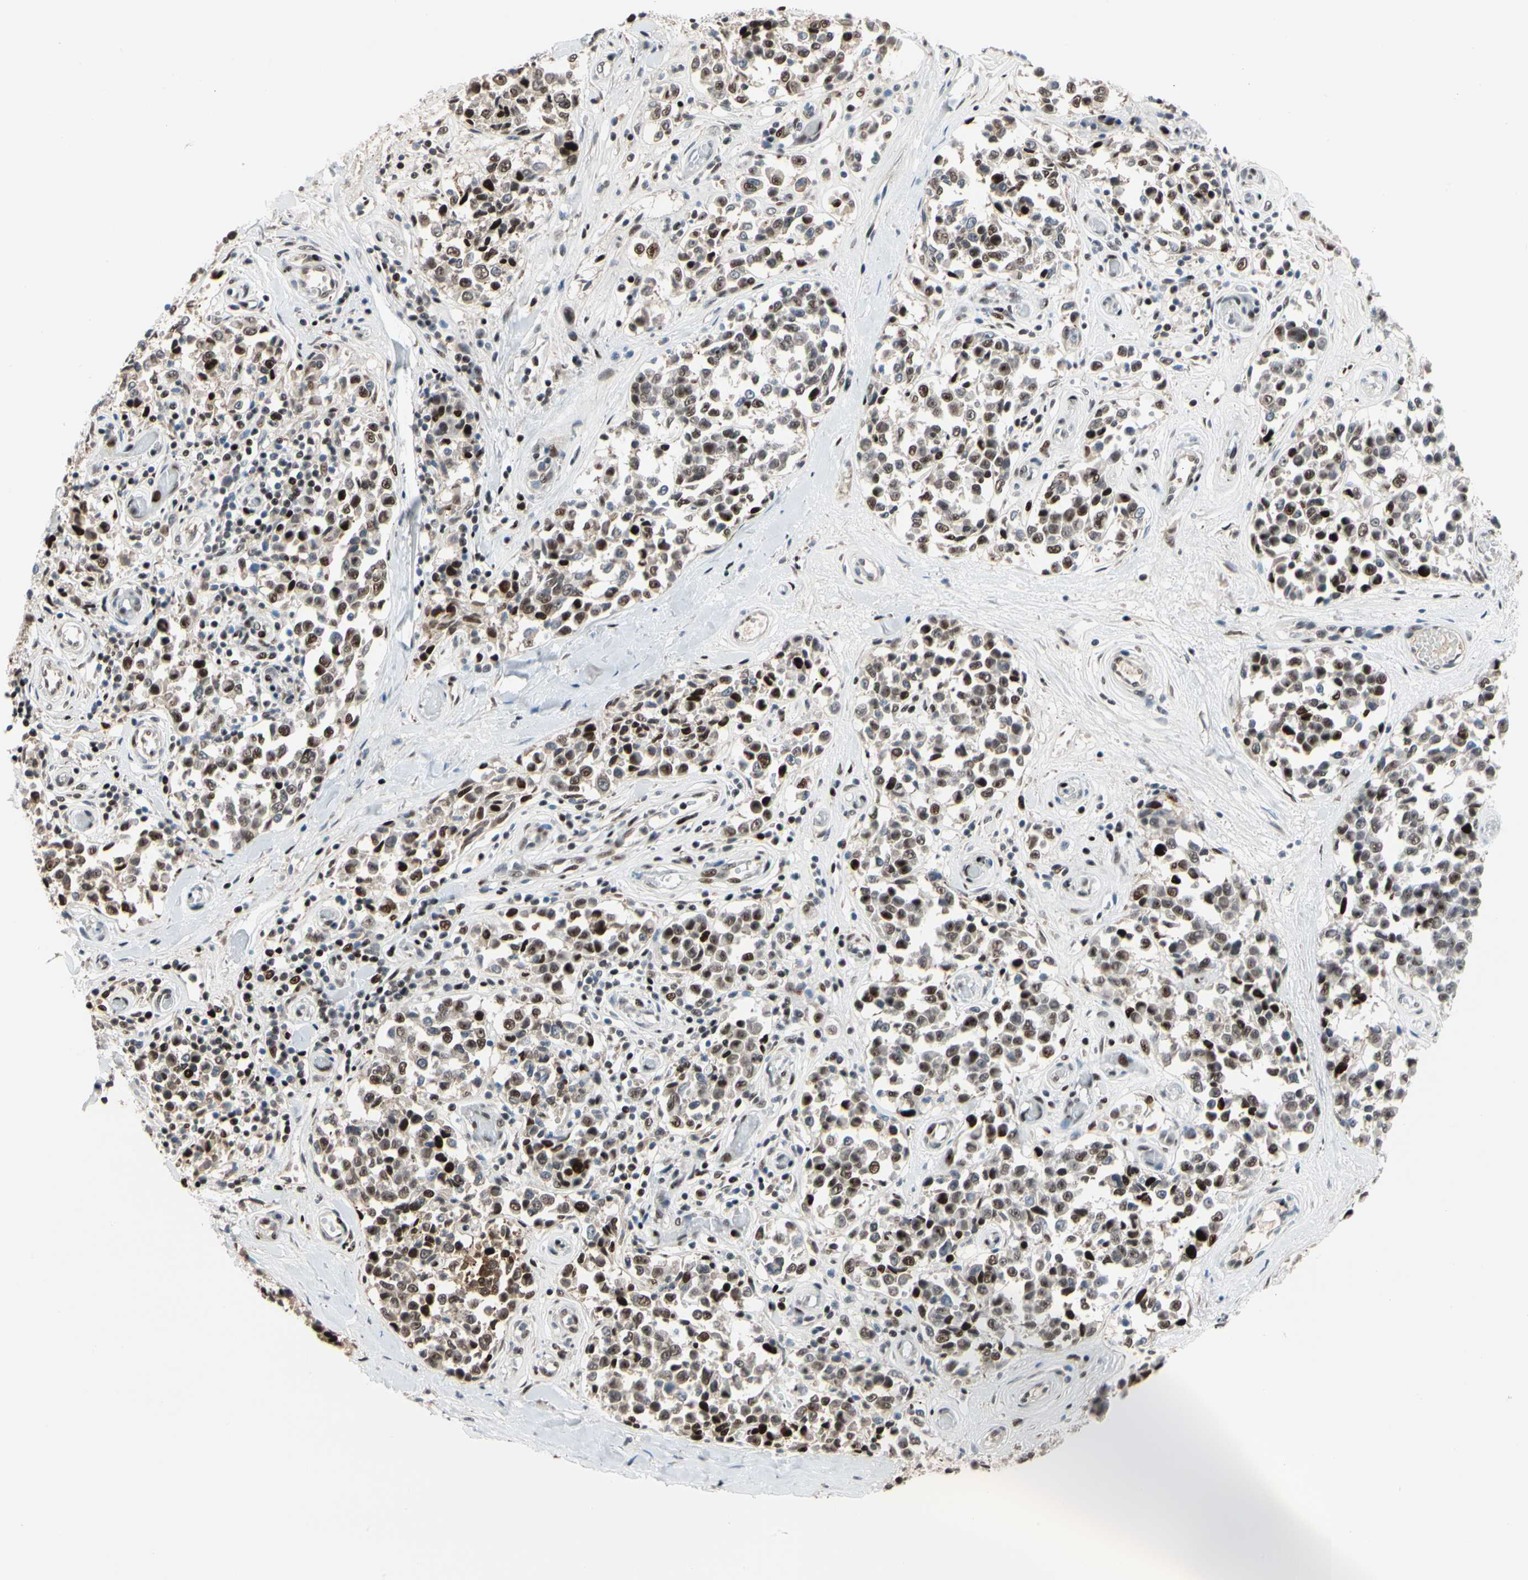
{"staining": {"intensity": "strong", "quantity": ">75%", "location": "nuclear"}, "tissue": "melanoma", "cell_type": "Tumor cells", "image_type": "cancer", "snomed": [{"axis": "morphology", "description": "Malignant melanoma, NOS"}, {"axis": "topography", "description": "Skin"}], "caption": "IHC (DAB (3,3'-diaminobenzidine)) staining of malignant melanoma displays strong nuclear protein staining in about >75% of tumor cells. The staining was performed using DAB (3,3'-diaminobenzidine) to visualize the protein expression in brown, while the nuclei were stained in blue with hematoxylin (Magnification: 20x).", "gene": "FOXO3", "patient": {"sex": "female", "age": 64}}